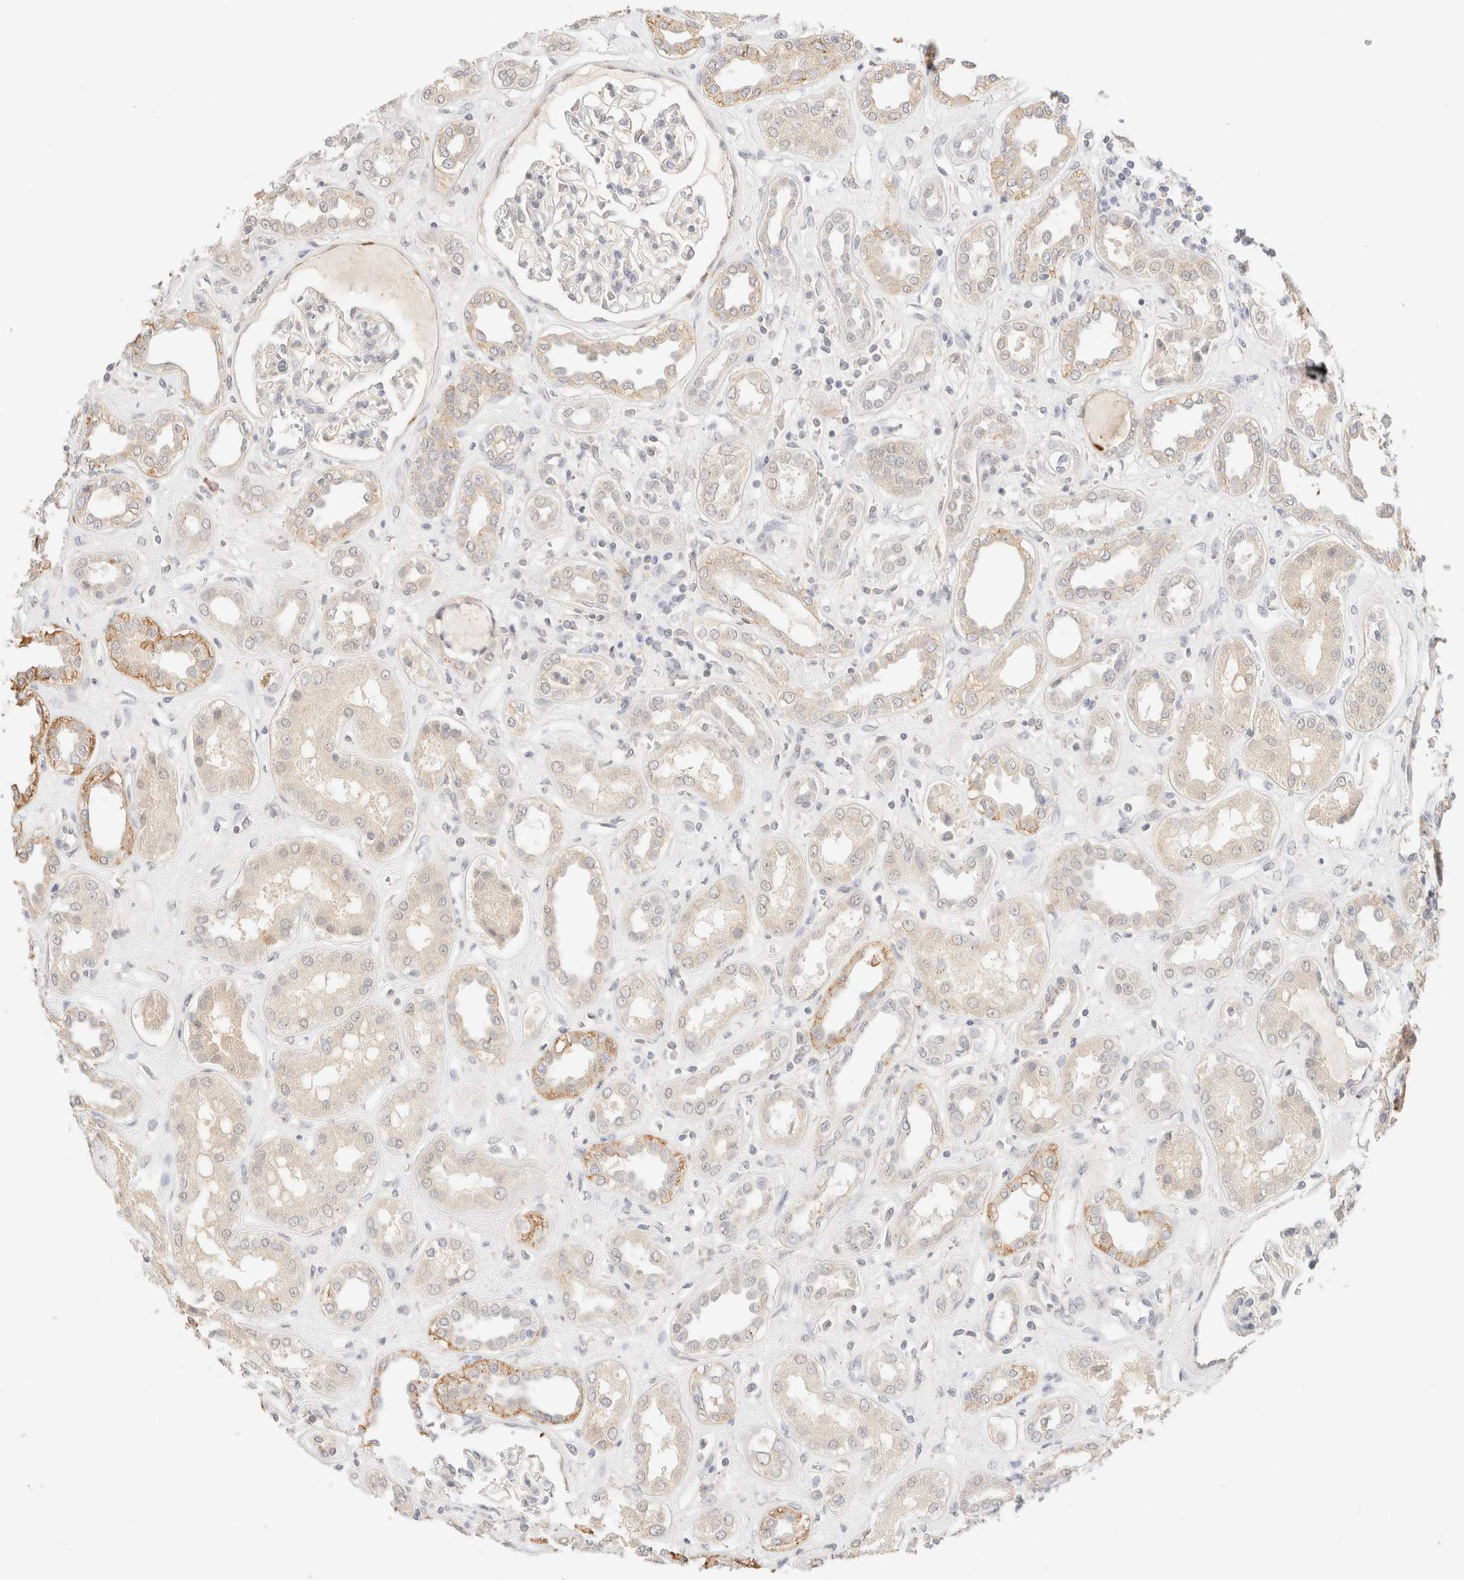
{"staining": {"intensity": "negative", "quantity": "none", "location": "none"}, "tissue": "kidney", "cell_type": "Cells in glomeruli", "image_type": "normal", "snomed": [{"axis": "morphology", "description": "Normal tissue, NOS"}, {"axis": "topography", "description": "Kidney"}], "caption": "Cells in glomeruli show no significant protein expression in normal kidney. (Stains: DAB (3,3'-diaminobenzidine) immunohistochemistry with hematoxylin counter stain, Microscopy: brightfield microscopy at high magnification).", "gene": "SNTB1", "patient": {"sex": "male", "age": 59}}